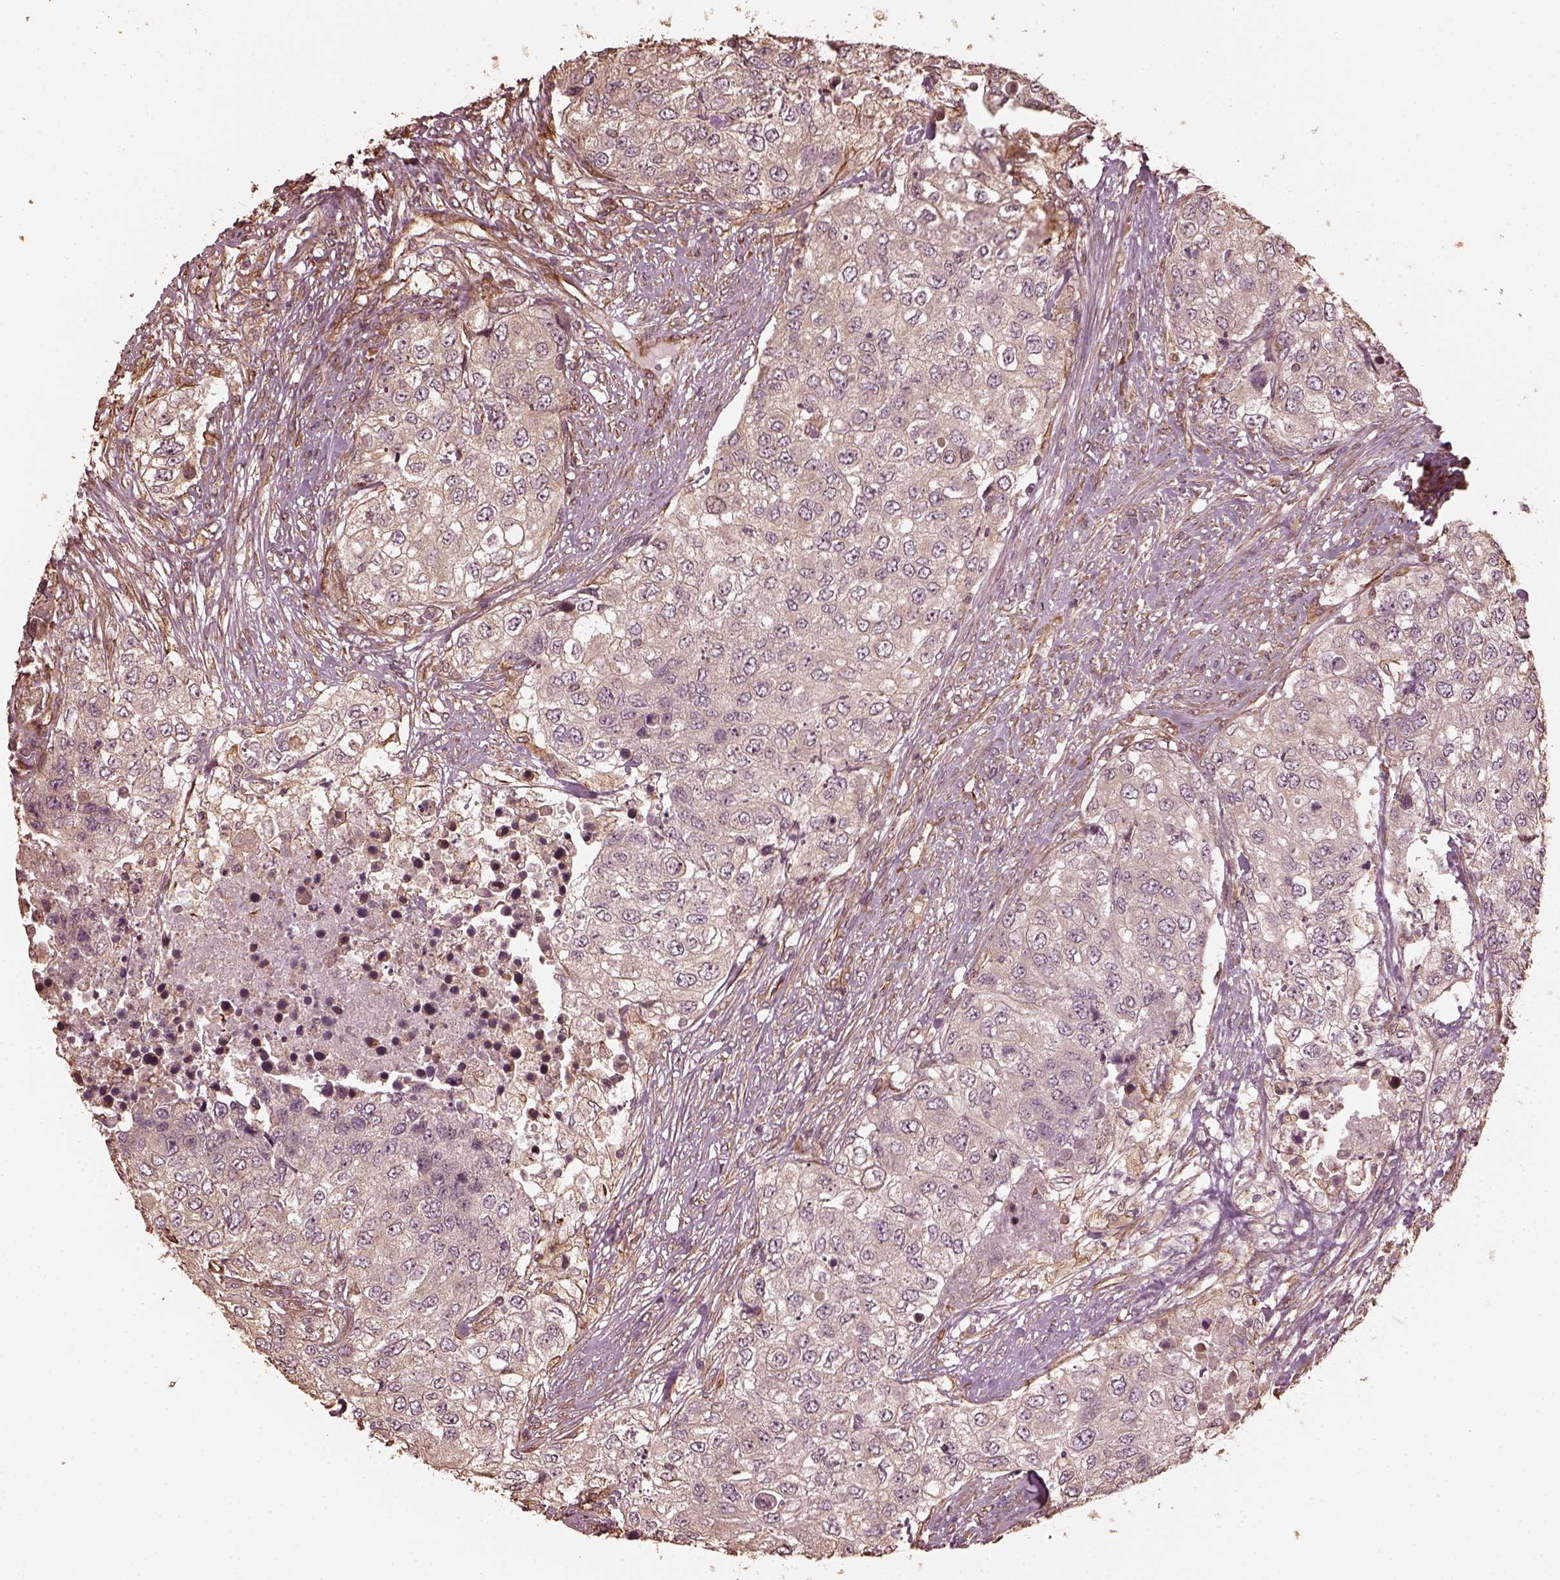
{"staining": {"intensity": "negative", "quantity": "none", "location": "none"}, "tissue": "urothelial cancer", "cell_type": "Tumor cells", "image_type": "cancer", "snomed": [{"axis": "morphology", "description": "Urothelial carcinoma, High grade"}, {"axis": "topography", "description": "Urinary bladder"}], "caption": "Immunohistochemical staining of high-grade urothelial carcinoma demonstrates no significant staining in tumor cells.", "gene": "GTPBP1", "patient": {"sex": "female", "age": 78}}